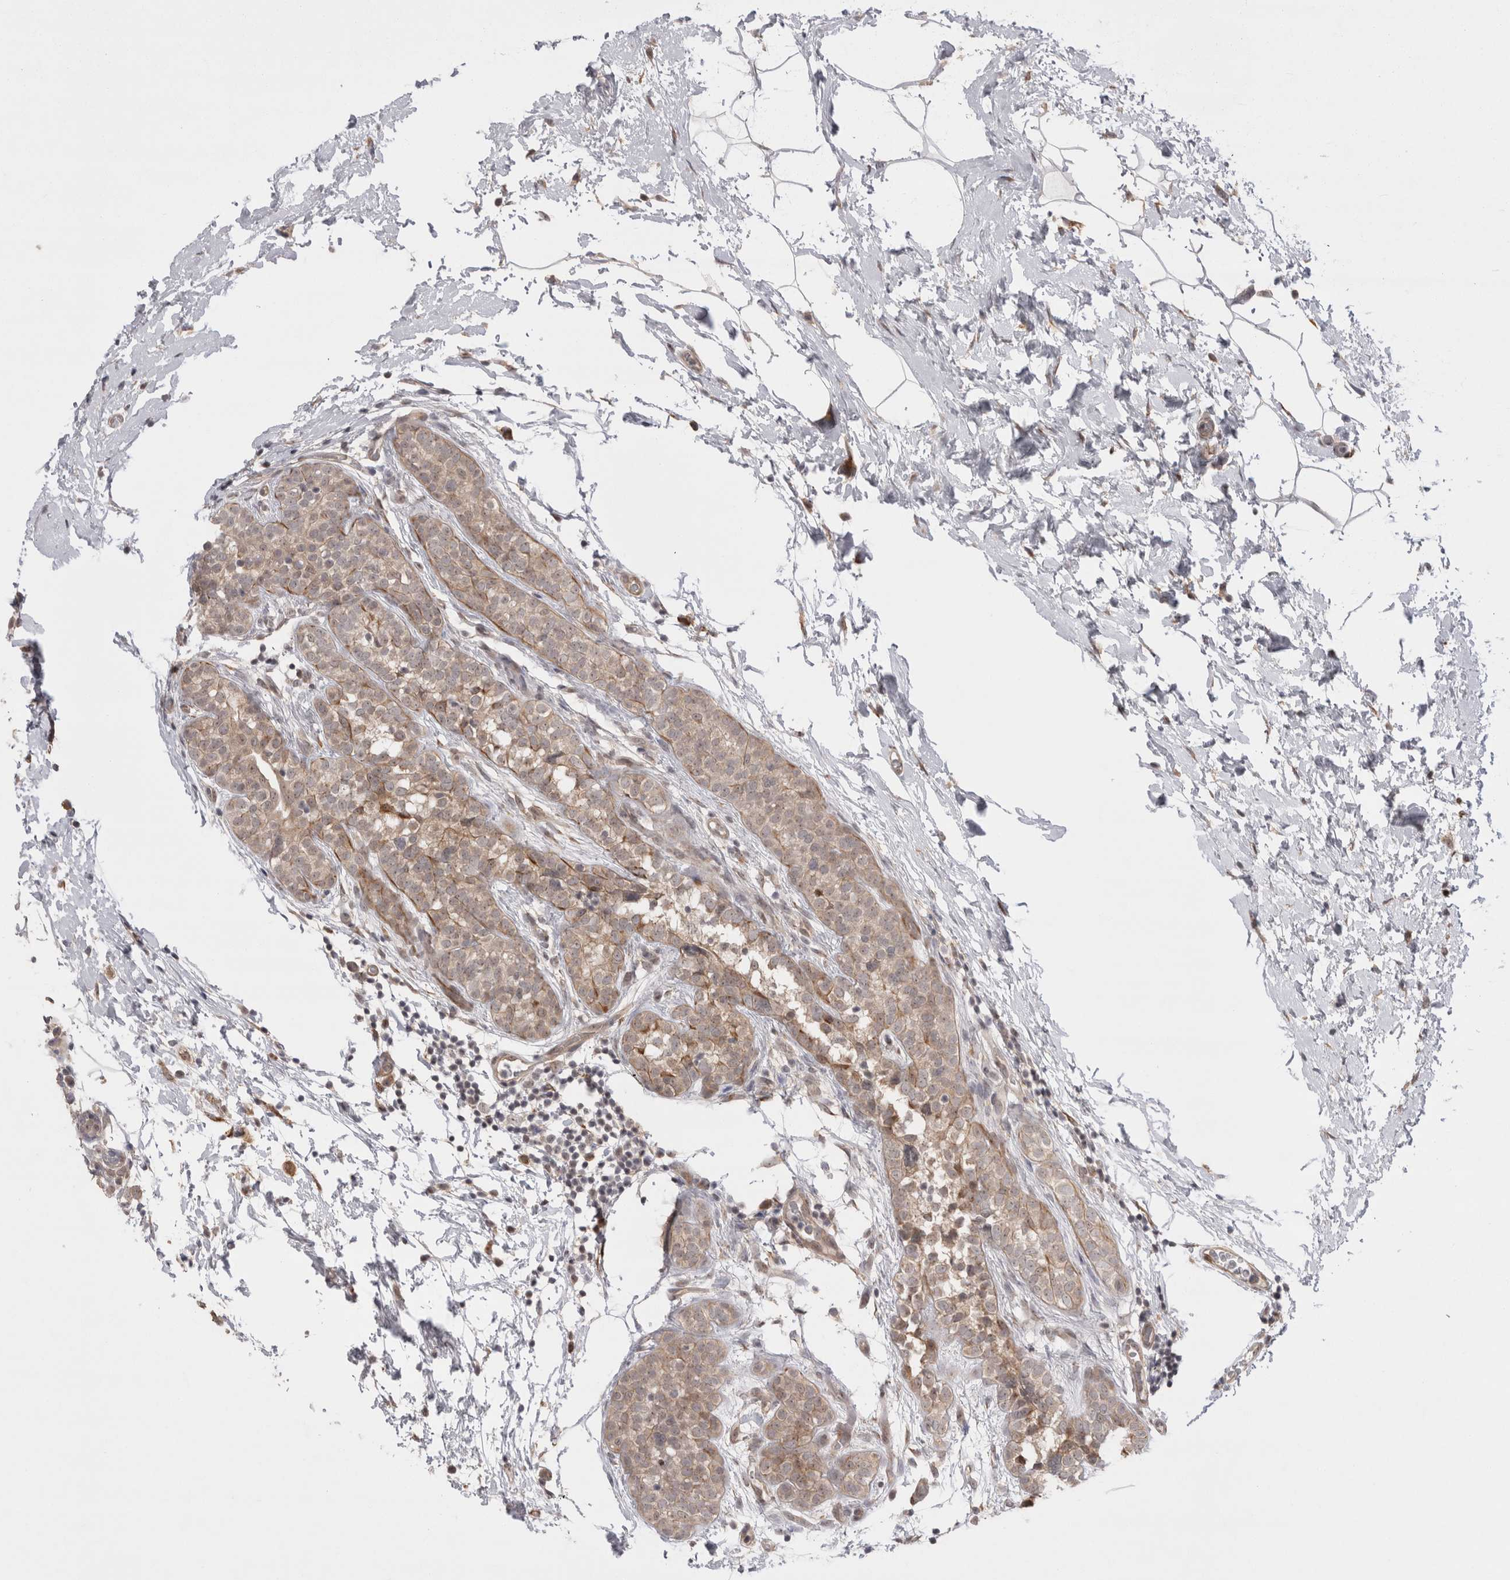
{"staining": {"intensity": "moderate", "quantity": ">75%", "location": "cytoplasmic/membranous"}, "tissue": "breast cancer", "cell_type": "Tumor cells", "image_type": "cancer", "snomed": [{"axis": "morphology", "description": "Lobular carcinoma"}, {"axis": "topography", "description": "Breast"}], "caption": "A histopathology image of breast cancer (lobular carcinoma) stained for a protein exhibits moderate cytoplasmic/membranous brown staining in tumor cells.", "gene": "EXOSC4", "patient": {"sex": "female", "age": 50}}